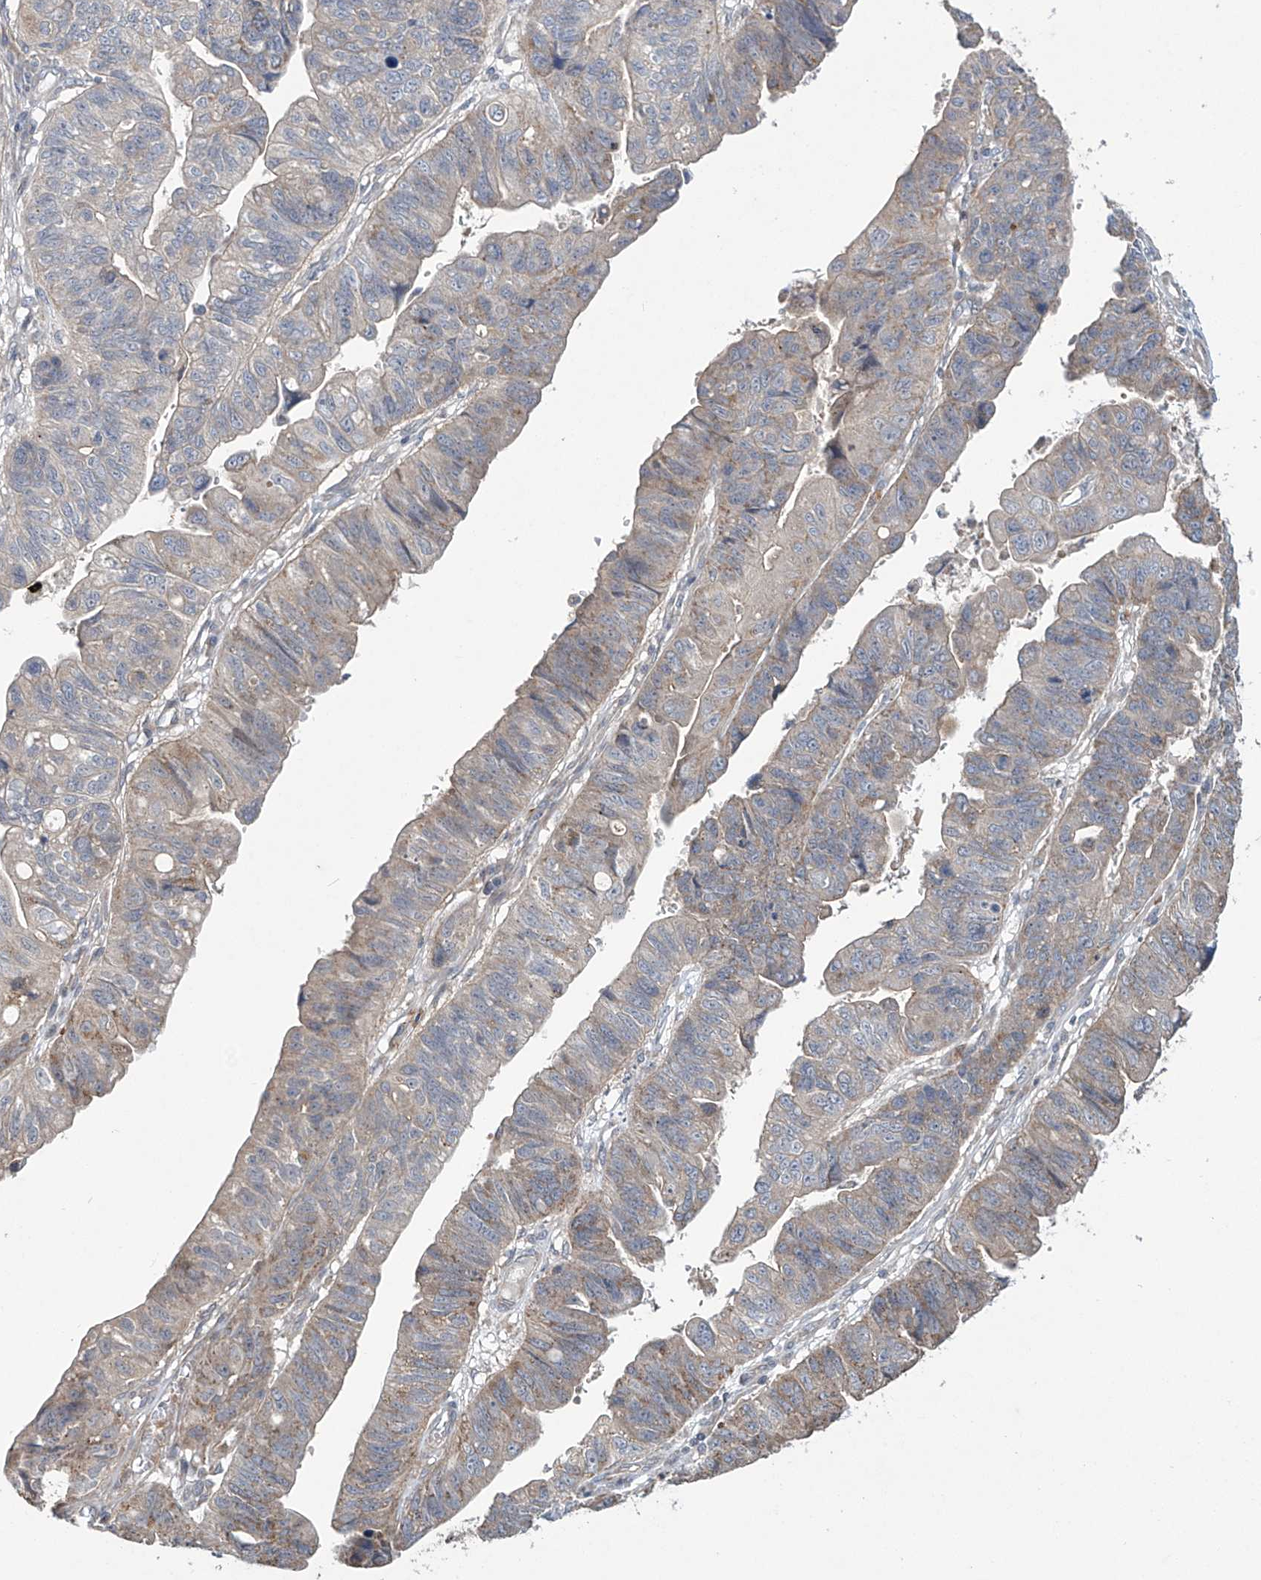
{"staining": {"intensity": "weak", "quantity": "25%-75%", "location": "cytoplasmic/membranous"}, "tissue": "stomach cancer", "cell_type": "Tumor cells", "image_type": "cancer", "snomed": [{"axis": "morphology", "description": "Adenocarcinoma, NOS"}, {"axis": "topography", "description": "Stomach"}], "caption": "The micrograph demonstrates immunohistochemical staining of stomach cancer. There is weak cytoplasmic/membranous positivity is seen in approximately 25%-75% of tumor cells. Nuclei are stained in blue.", "gene": "TRIM60", "patient": {"sex": "male", "age": 59}}